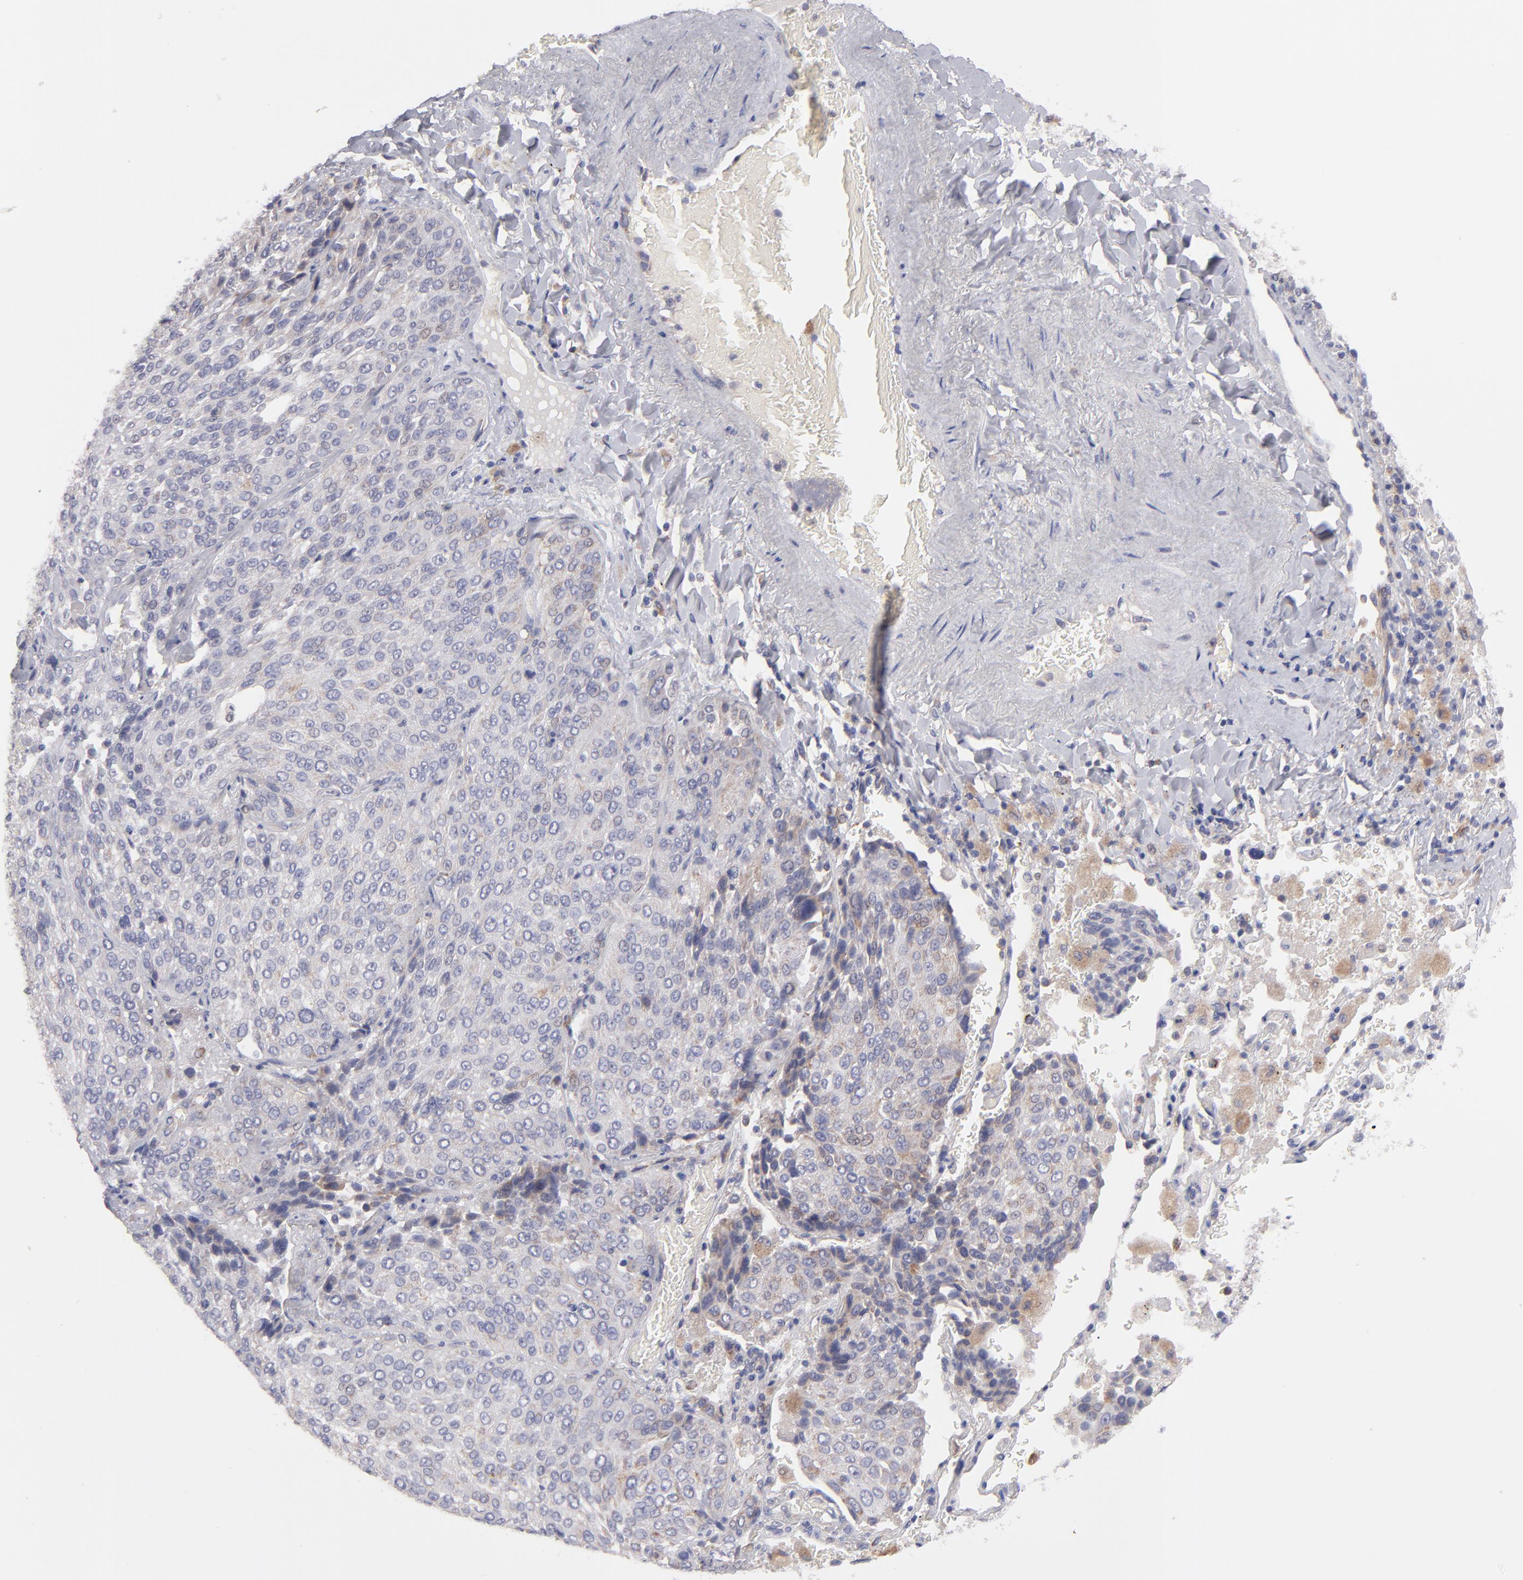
{"staining": {"intensity": "weak", "quantity": ">75%", "location": "cytoplasmic/membranous"}, "tissue": "lung cancer", "cell_type": "Tumor cells", "image_type": "cancer", "snomed": [{"axis": "morphology", "description": "Squamous cell carcinoma, NOS"}, {"axis": "topography", "description": "Lung"}], "caption": "The image reveals immunohistochemical staining of lung squamous cell carcinoma. There is weak cytoplasmic/membranous expression is present in approximately >75% of tumor cells.", "gene": "HCCS", "patient": {"sex": "male", "age": 54}}